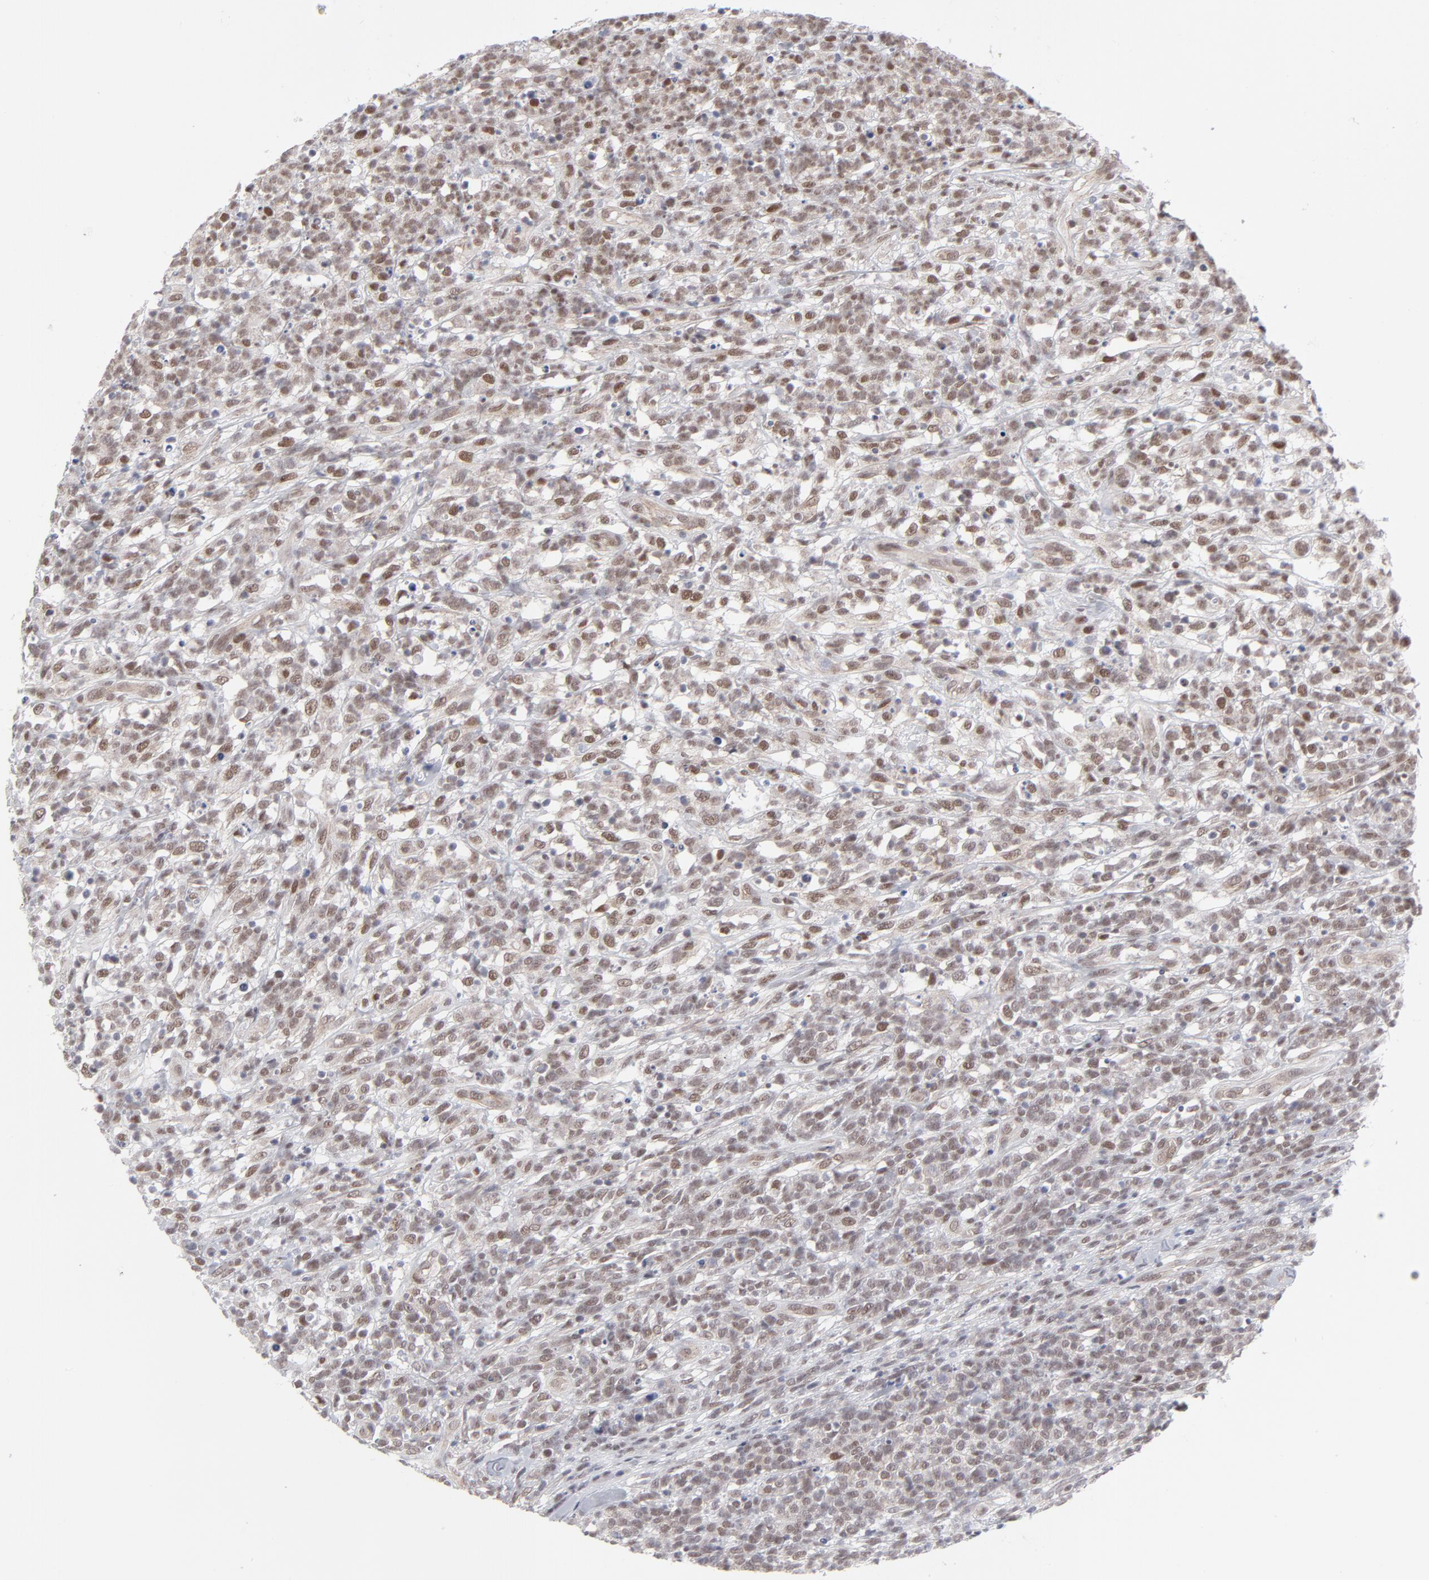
{"staining": {"intensity": "moderate", "quantity": ">75%", "location": "cytoplasmic/membranous,nuclear"}, "tissue": "lymphoma", "cell_type": "Tumor cells", "image_type": "cancer", "snomed": [{"axis": "morphology", "description": "Malignant lymphoma, non-Hodgkin's type, High grade"}, {"axis": "topography", "description": "Lymph node"}], "caption": "Malignant lymphoma, non-Hodgkin's type (high-grade) stained for a protein (brown) demonstrates moderate cytoplasmic/membranous and nuclear positive staining in approximately >75% of tumor cells.", "gene": "NBN", "patient": {"sex": "female", "age": 73}}